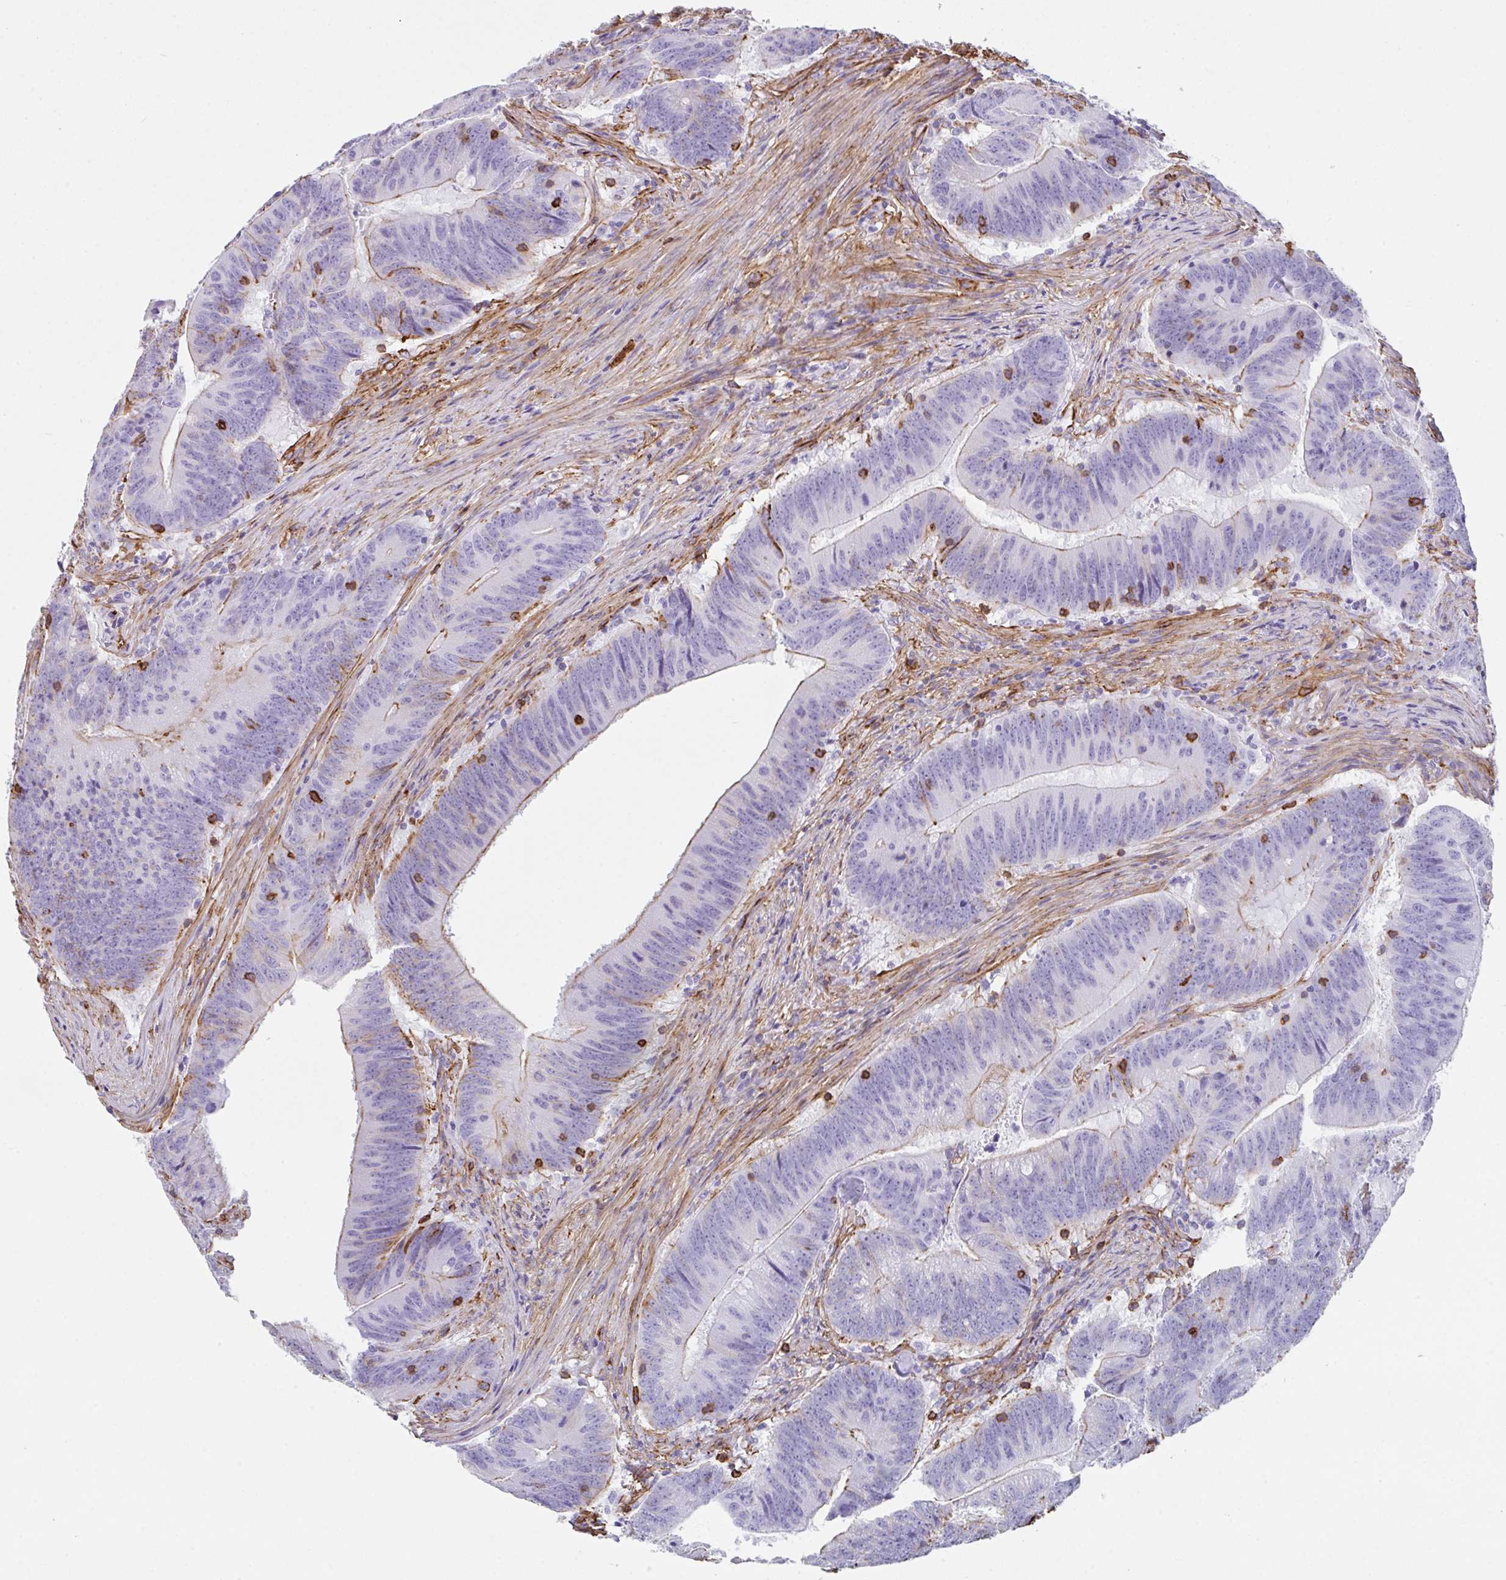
{"staining": {"intensity": "moderate", "quantity": "<25%", "location": "cytoplasmic/membranous"}, "tissue": "colorectal cancer", "cell_type": "Tumor cells", "image_type": "cancer", "snomed": [{"axis": "morphology", "description": "Adenocarcinoma, NOS"}, {"axis": "topography", "description": "Colon"}], "caption": "Protein expression analysis of human colorectal cancer (adenocarcinoma) reveals moderate cytoplasmic/membranous staining in approximately <25% of tumor cells.", "gene": "DBN1", "patient": {"sex": "female", "age": 87}}